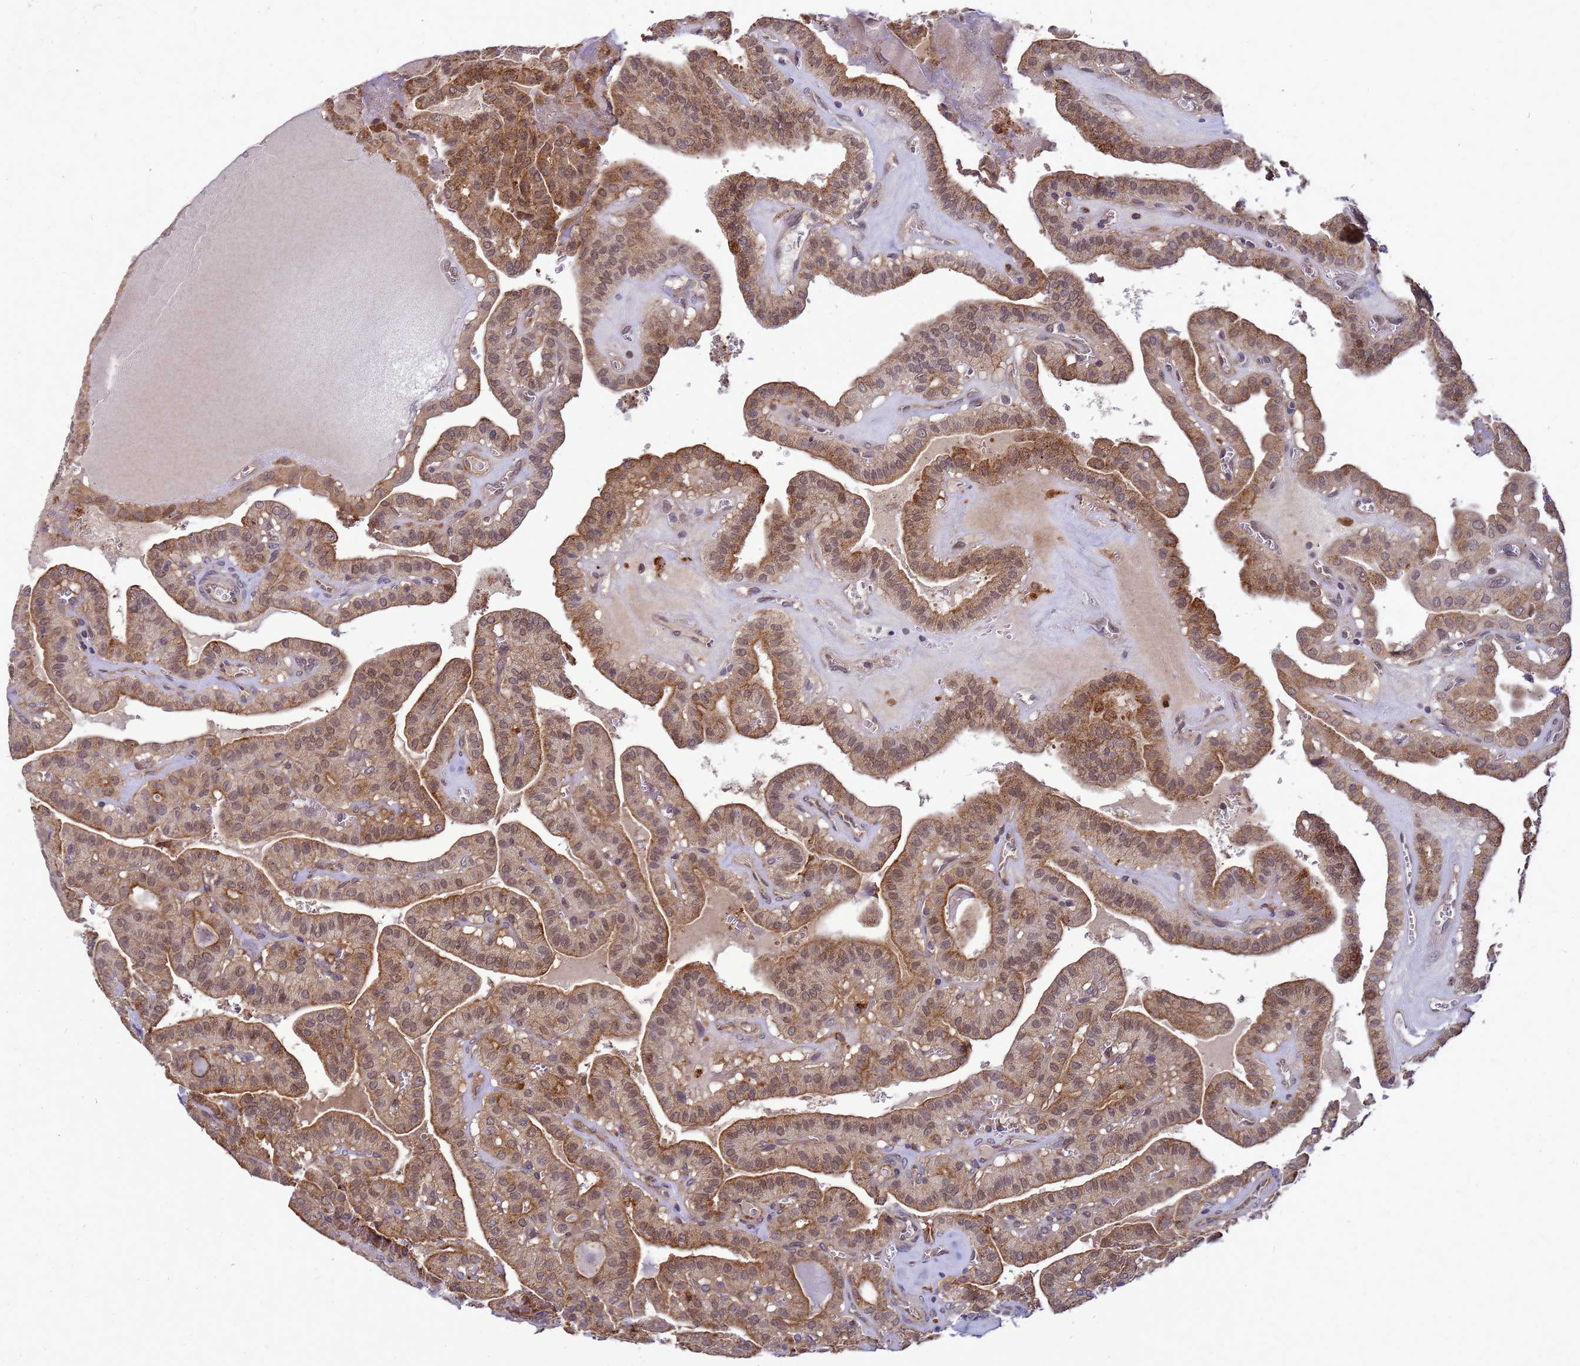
{"staining": {"intensity": "moderate", "quantity": ">75%", "location": "cytoplasmic/membranous"}, "tissue": "thyroid cancer", "cell_type": "Tumor cells", "image_type": "cancer", "snomed": [{"axis": "morphology", "description": "Papillary adenocarcinoma, NOS"}, {"axis": "topography", "description": "Thyroid gland"}], "caption": "Moderate cytoplasmic/membranous protein positivity is appreciated in about >75% of tumor cells in papillary adenocarcinoma (thyroid).", "gene": "ENOPH1", "patient": {"sex": "male", "age": 52}}